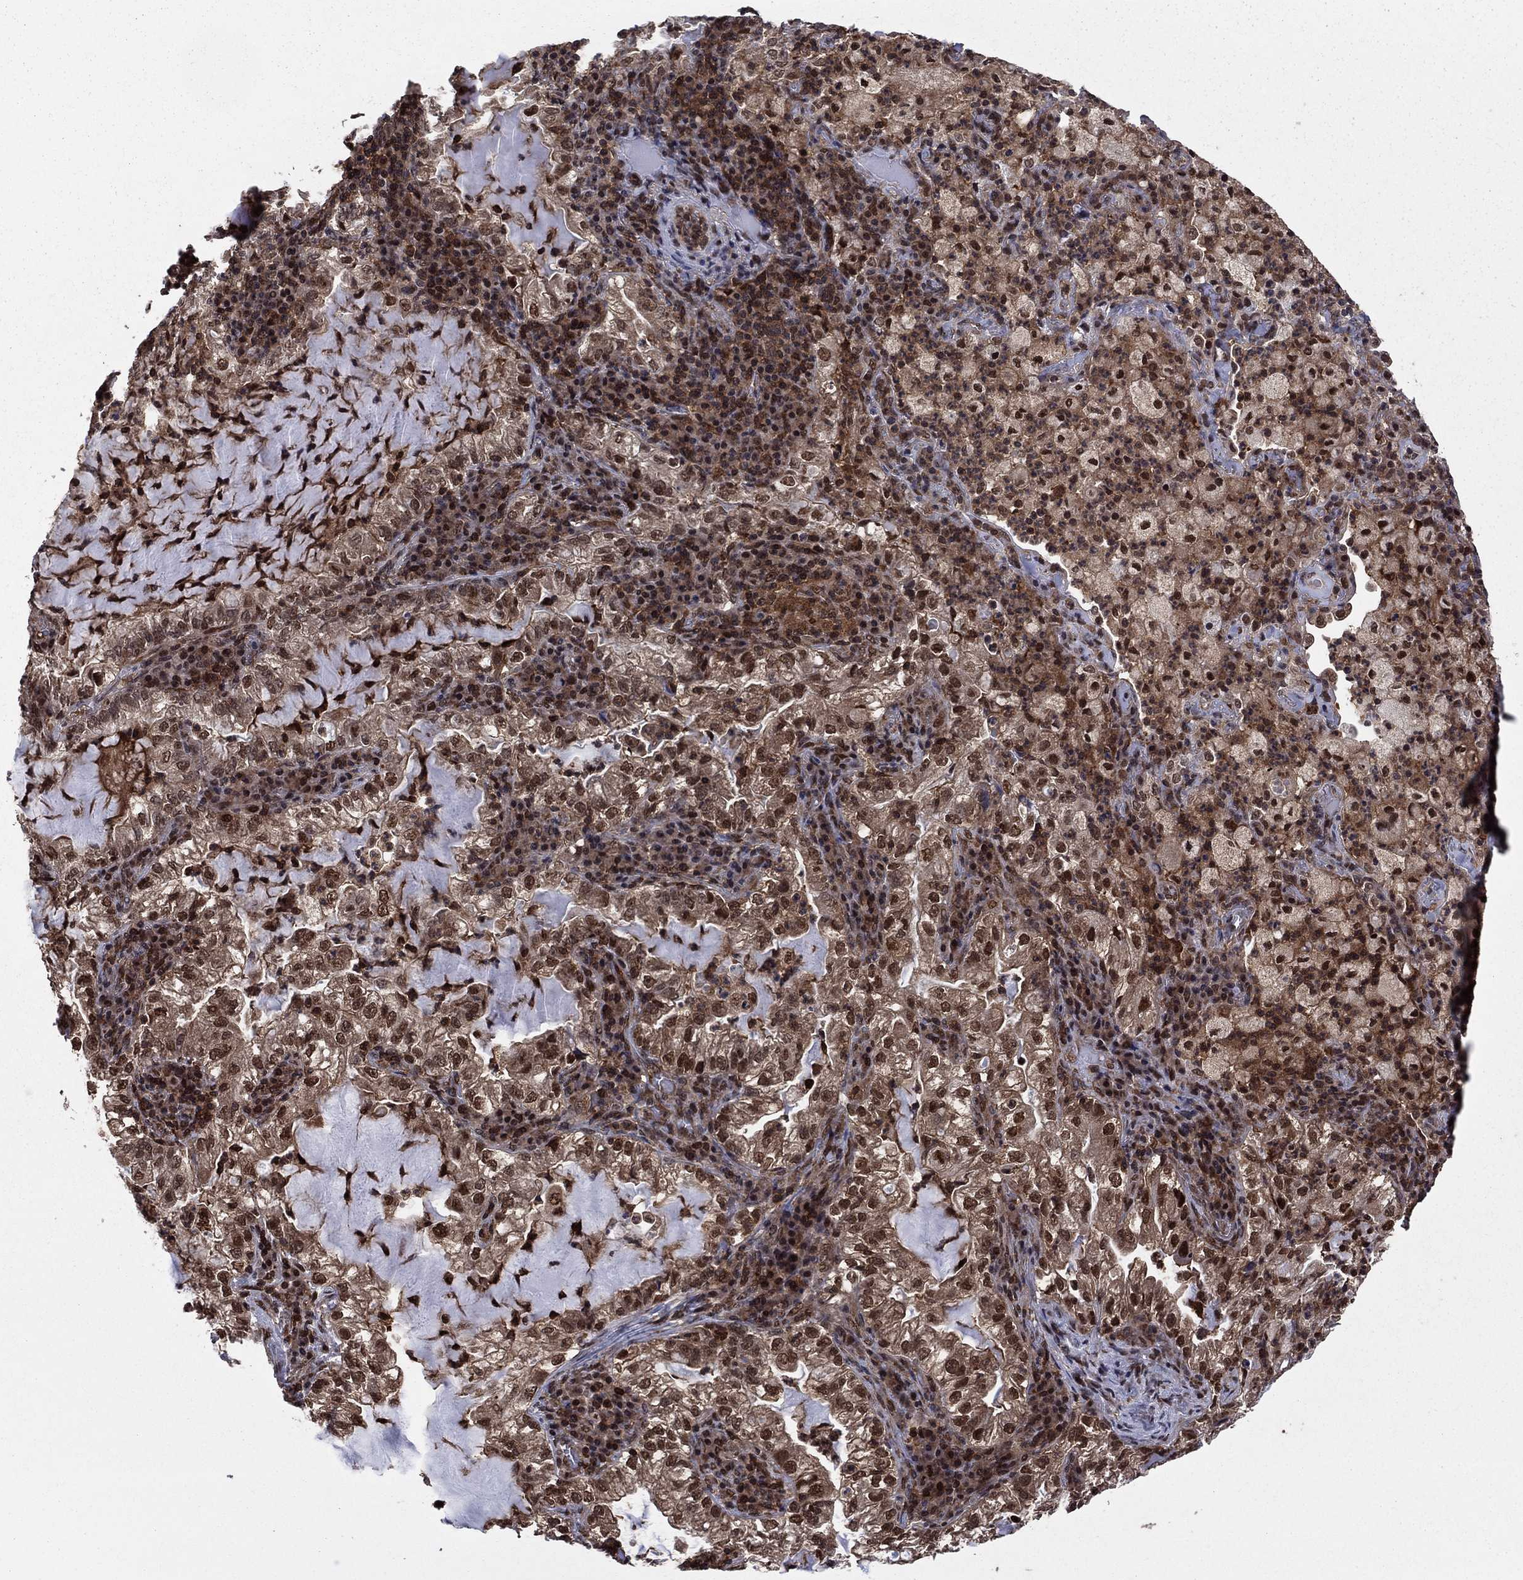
{"staining": {"intensity": "moderate", "quantity": "25%-75%", "location": "nuclear"}, "tissue": "lung cancer", "cell_type": "Tumor cells", "image_type": "cancer", "snomed": [{"axis": "morphology", "description": "Adenocarcinoma, NOS"}, {"axis": "topography", "description": "Lung"}], "caption": "Protein analysis of lung cancer (adenocarcinoma) tissue exhibits moderate nuclear expression in about 25%-75% of tumor cells. Nuclei are stained in blue.", "gene": "PSMD2", "patient": {"sex": "female", "age": 73}}